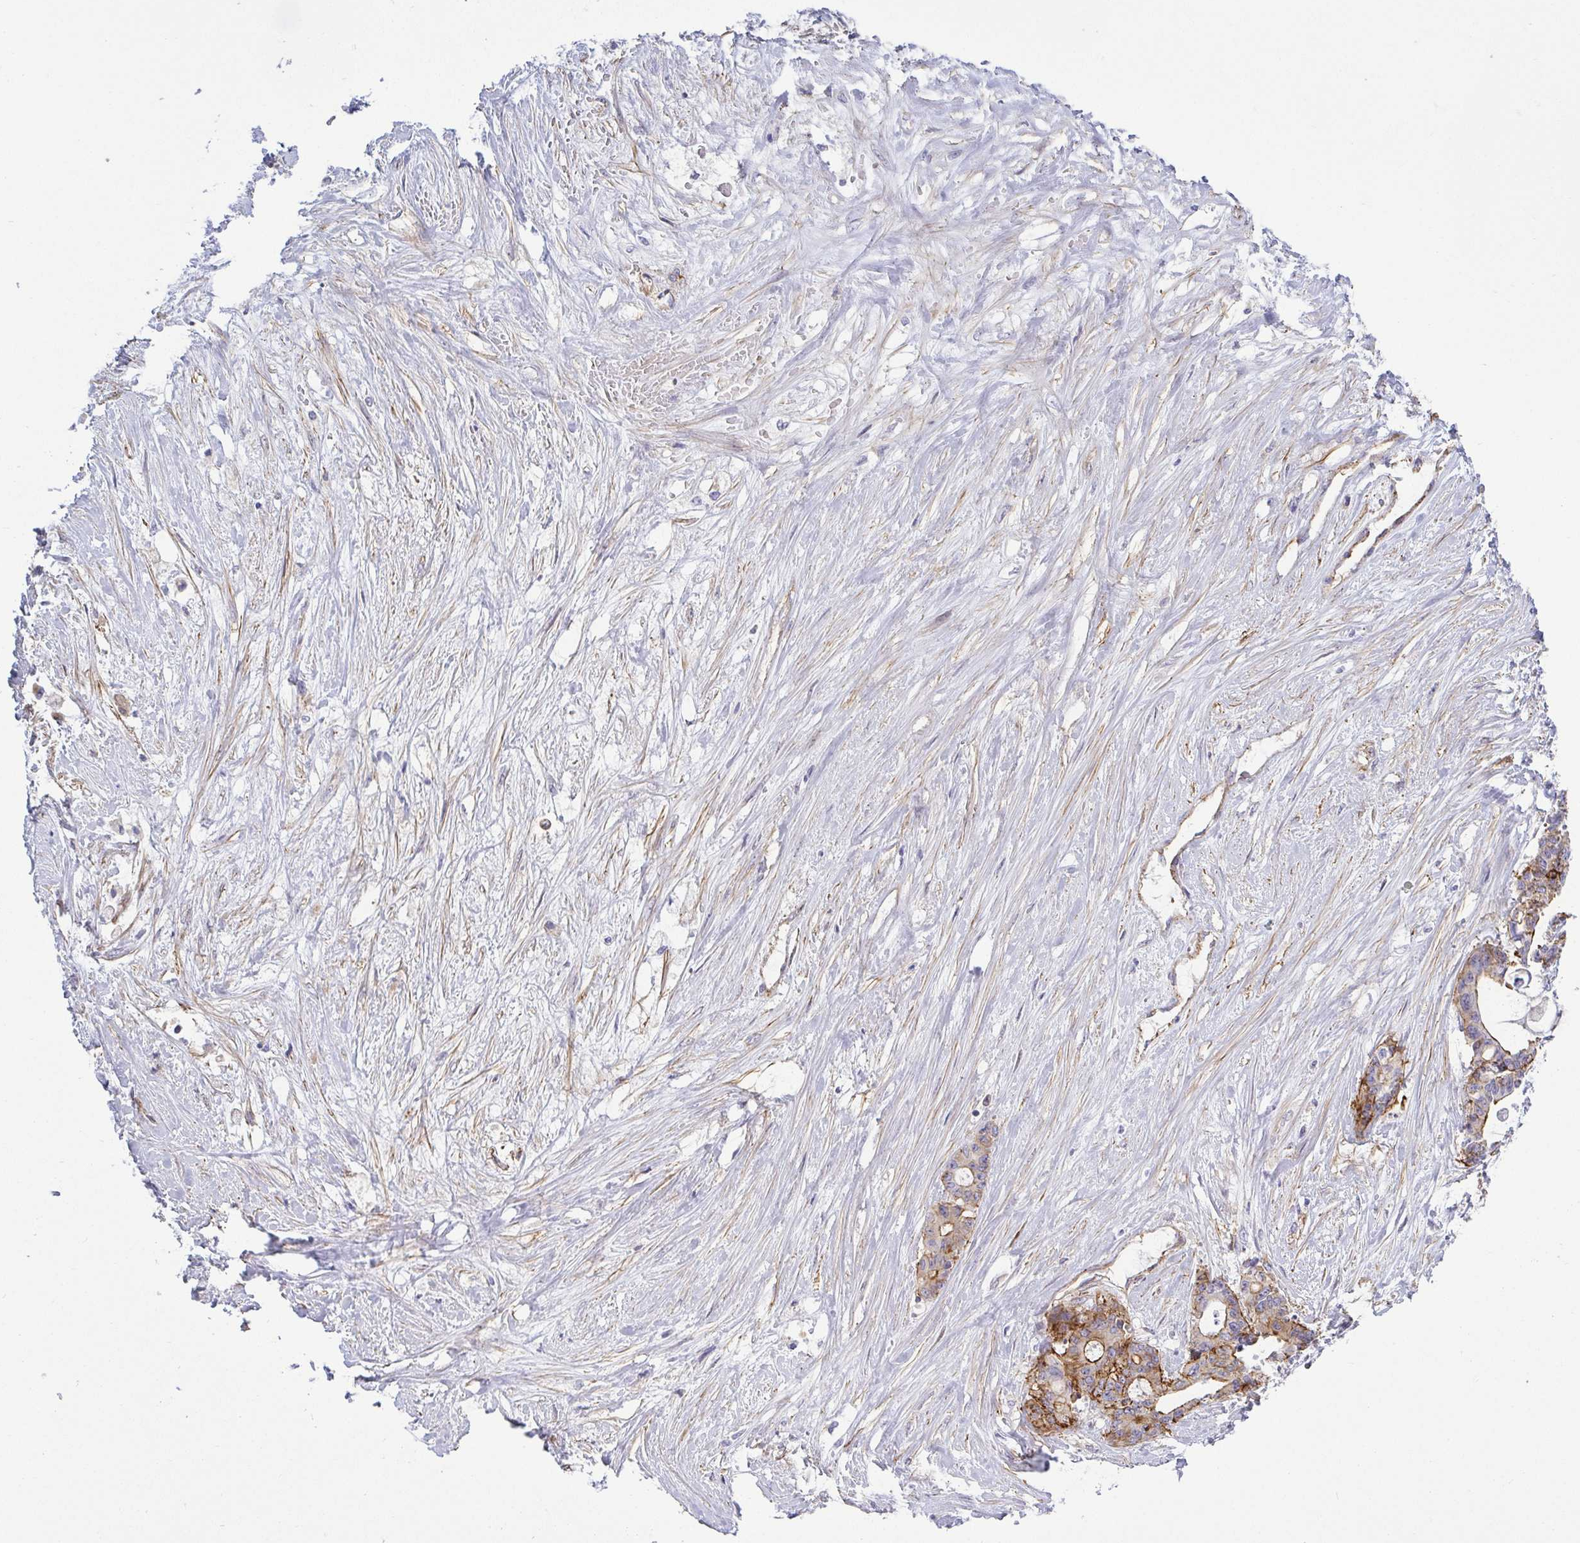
{"staining": {"intensity": "moderate", "quantity": "25%-75%", "location": "cytoplasmic/membranous"}, "tissue": "liver cancer", "cell_type": "Tumor cells", "image_type": "cancer", "snomed": [{"axis": "morphology", "description": "Normal tissue, NOS"}, {"axis": "morphology", "description": "Cholangiocarcinoma"}, {"axis": "topography", "description": "Liver"}, {"axis": "topography", "description": "Peripheral nerve tissue"}], "caption": "There is medium levels of moderate cytoplasmic/membranous positivity in tumor cells of cholangiocarcinoma (liver), as demonstrated by immunohistochemical staining (brown color).", "gene": "LIMA1", "patient": {"sex": "female", "age": 73}}